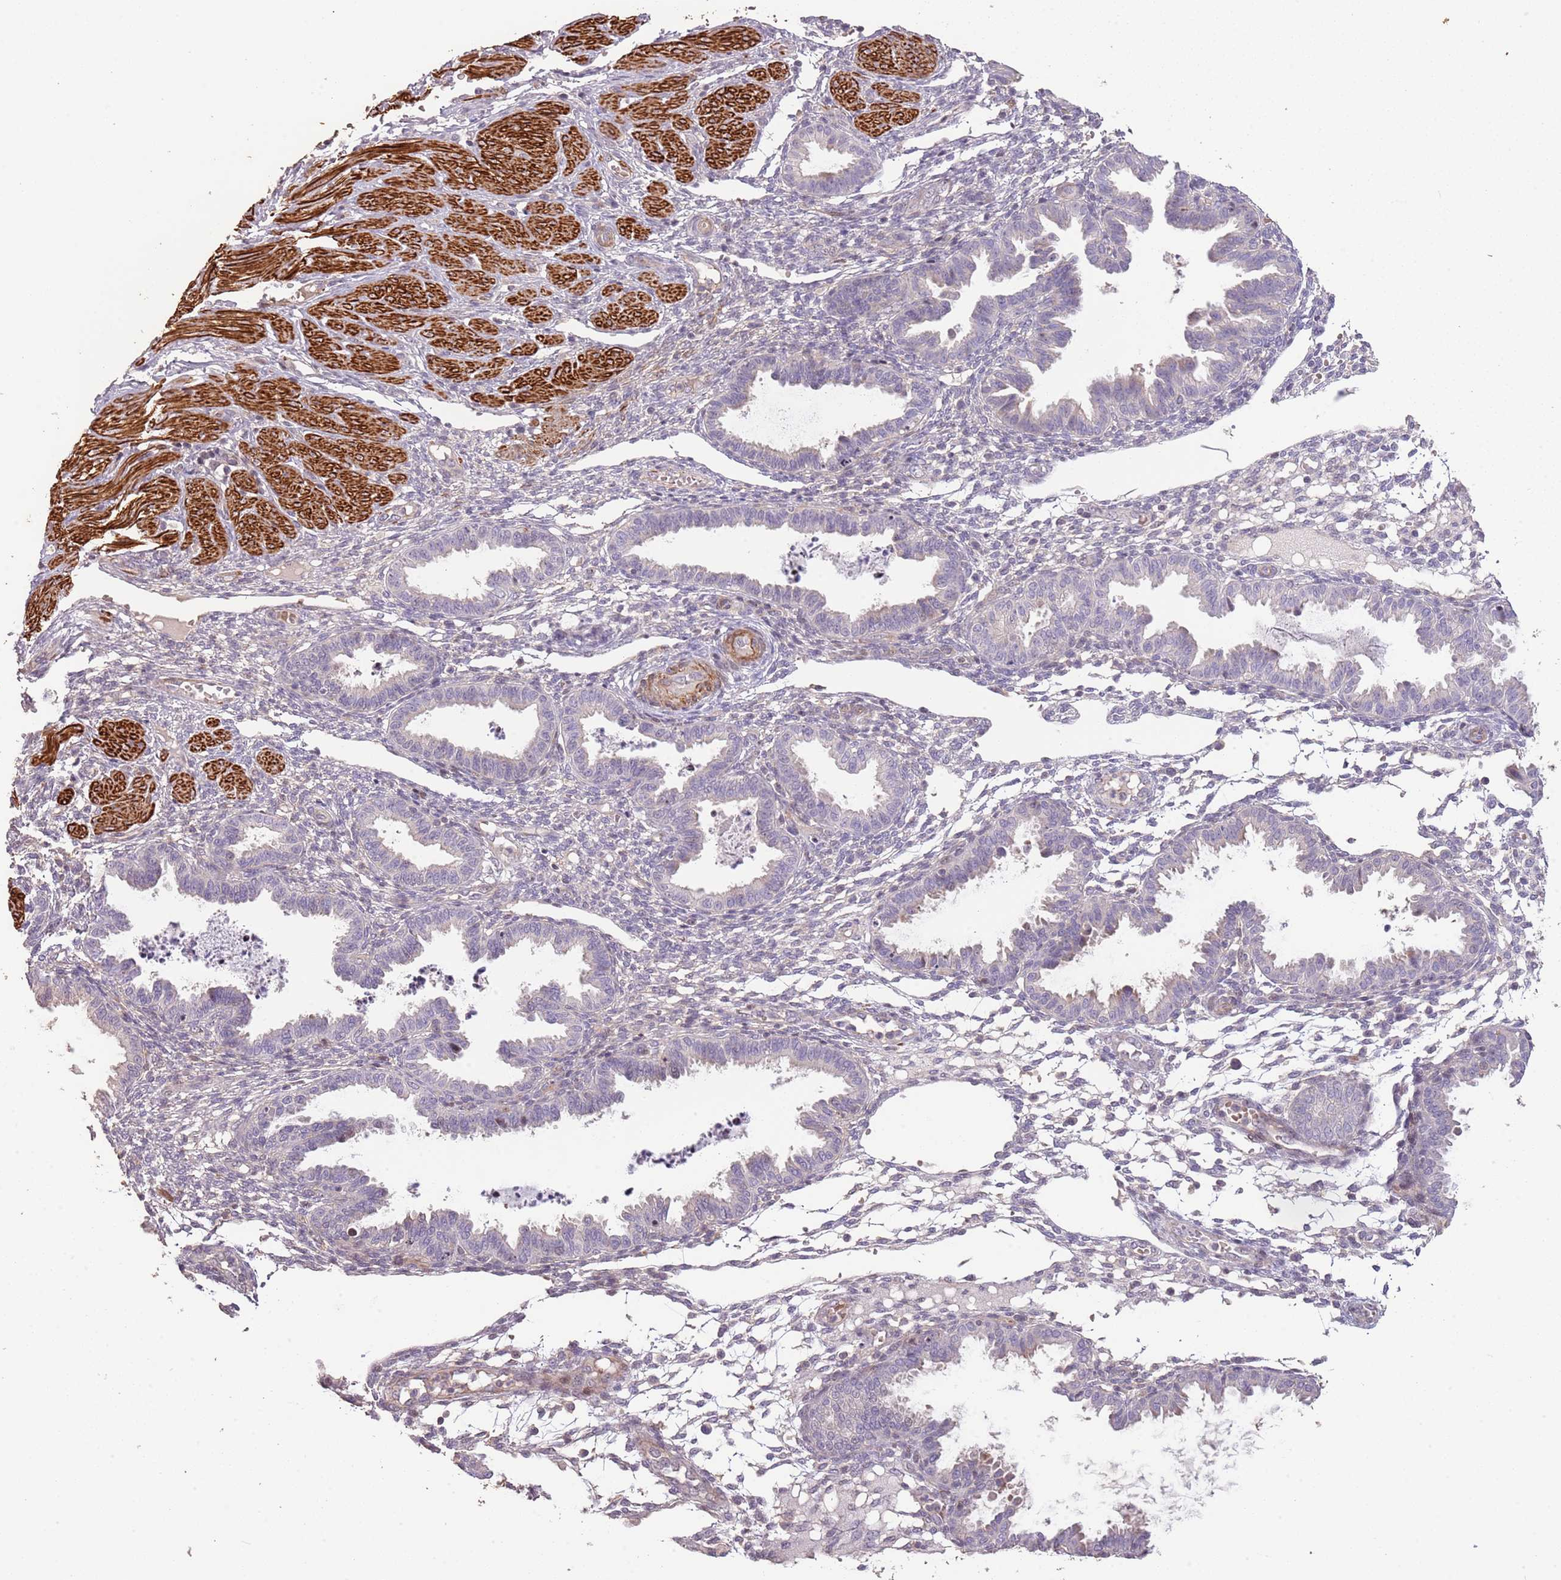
{"staining": {"intensity": "negative", "quantity": "none", "location": "none"}, "tissue": "endometrium", "cell_type": "Cells in endometrial stroma", "image_type": "normal", "snomed": [{"axis": "morphology", "description": "Normal tissue, NOS"}, {"axis": "topography", "description": "Endometrium"}], "caption": "Immunohistochemistry image of unremarkable endometrium: human endometrium stained with DAB (3,3'-diaminobenzidine) demonstrates no significant protein positivity in cells in endometrial stroma.", "gene": "ADTRP", "patient": {"sex": "female", "age": 33}}